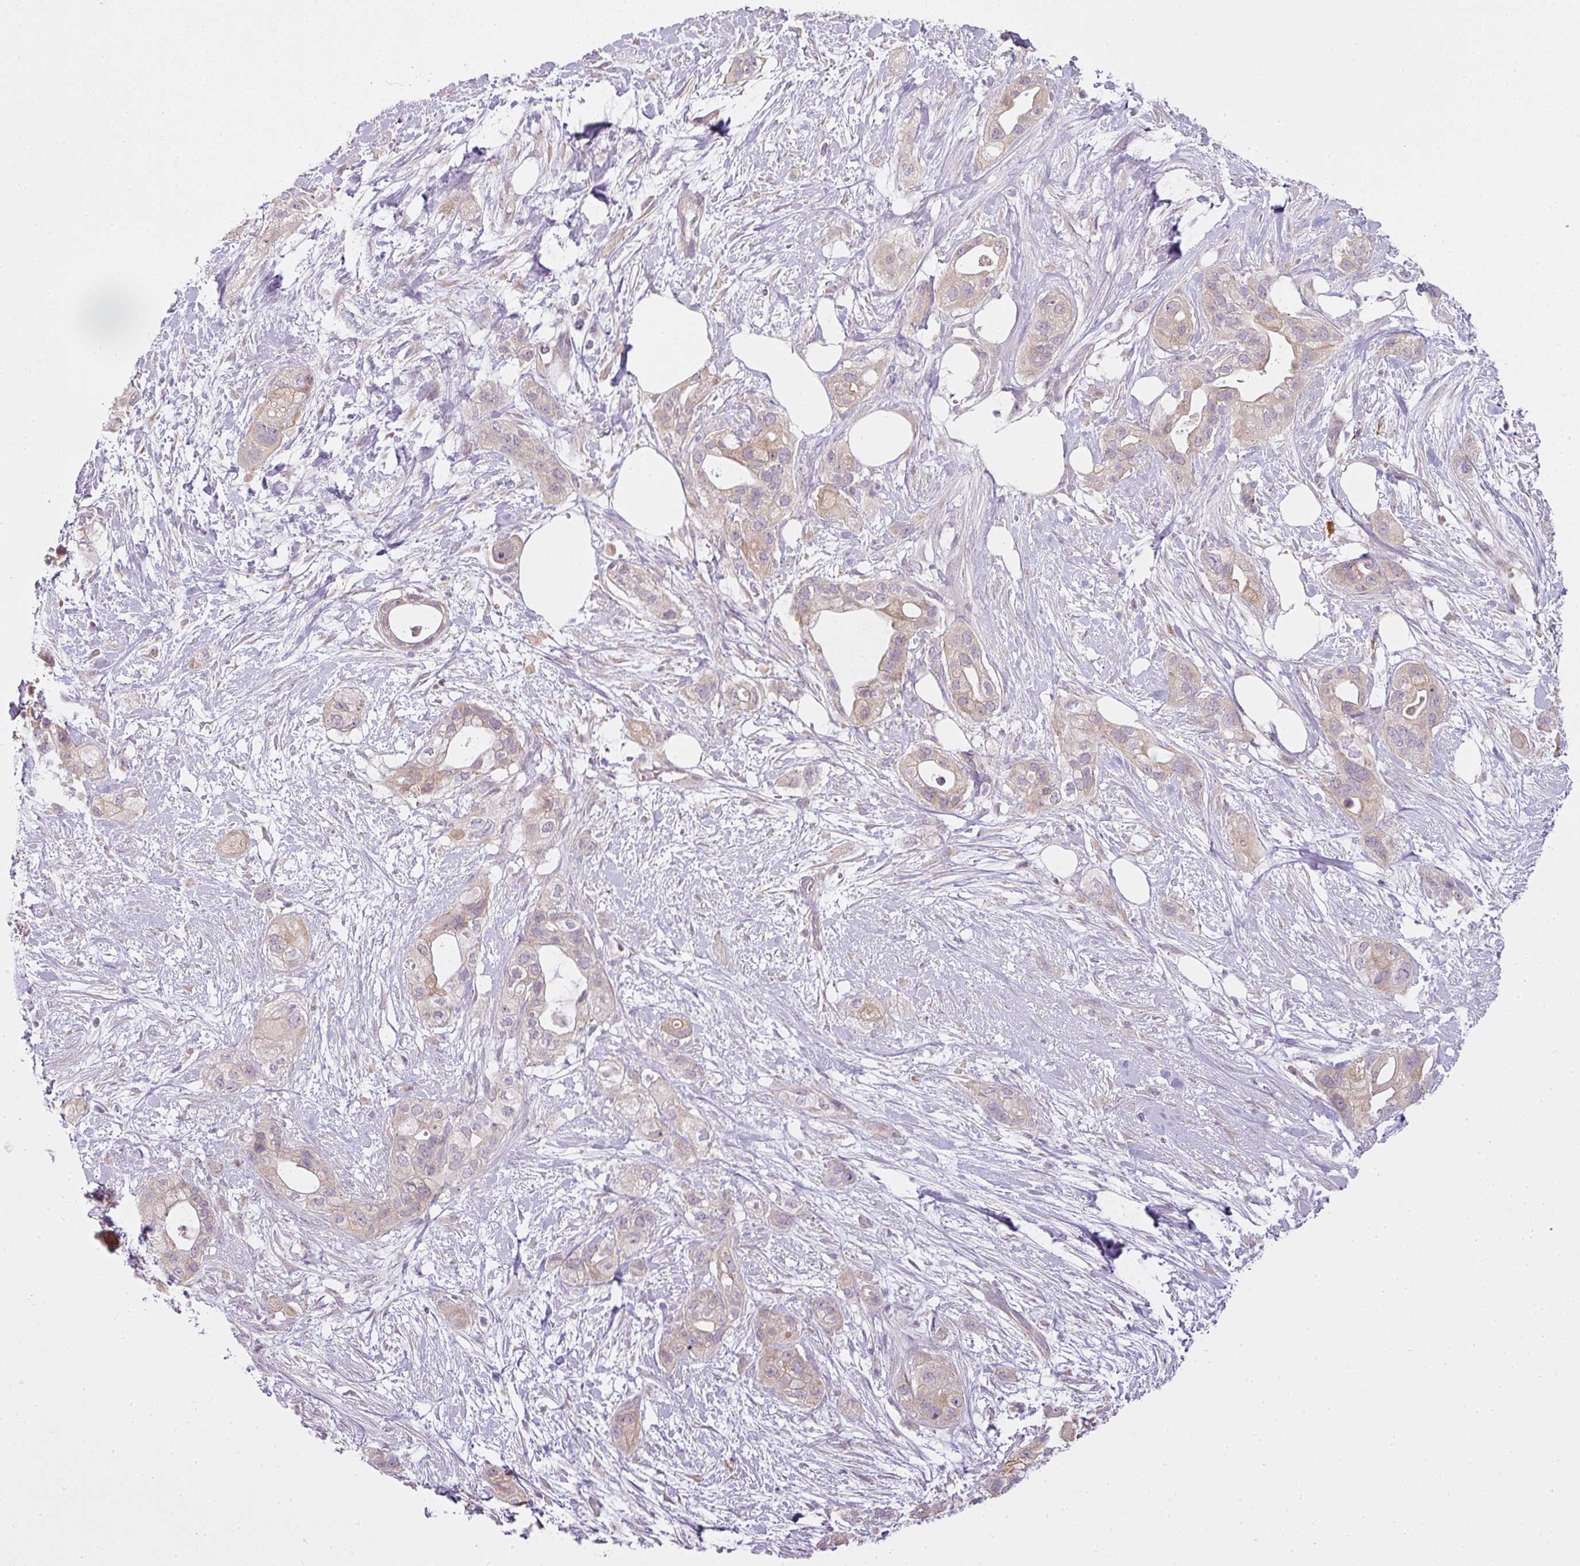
{"staining": {"intensity": "weak", "quantity": ">75%", "location": "cytoplasmic/membranous"}, "tissue": "pancreatic cancer", "cell_type": "Tumor cells", "image_type": "cancer", "snomed": [{"axis": "morphology", "description": "Adenocarcinoma, NOS"}, {"axis": "topography", "description": "Pancreas"}], "caption": "Tumor cells exhibit low levels of weak cytoplasmic/membranous staining in about >75% of cells in human adenocarcinoma (pancreatic). The staining is performed using DAB brown chromogen to label protein expression. The nuclei are counter-stained blue using hematoxylin.", "gene": "LY75", "patient": {"sex": "male", "age": 44}}